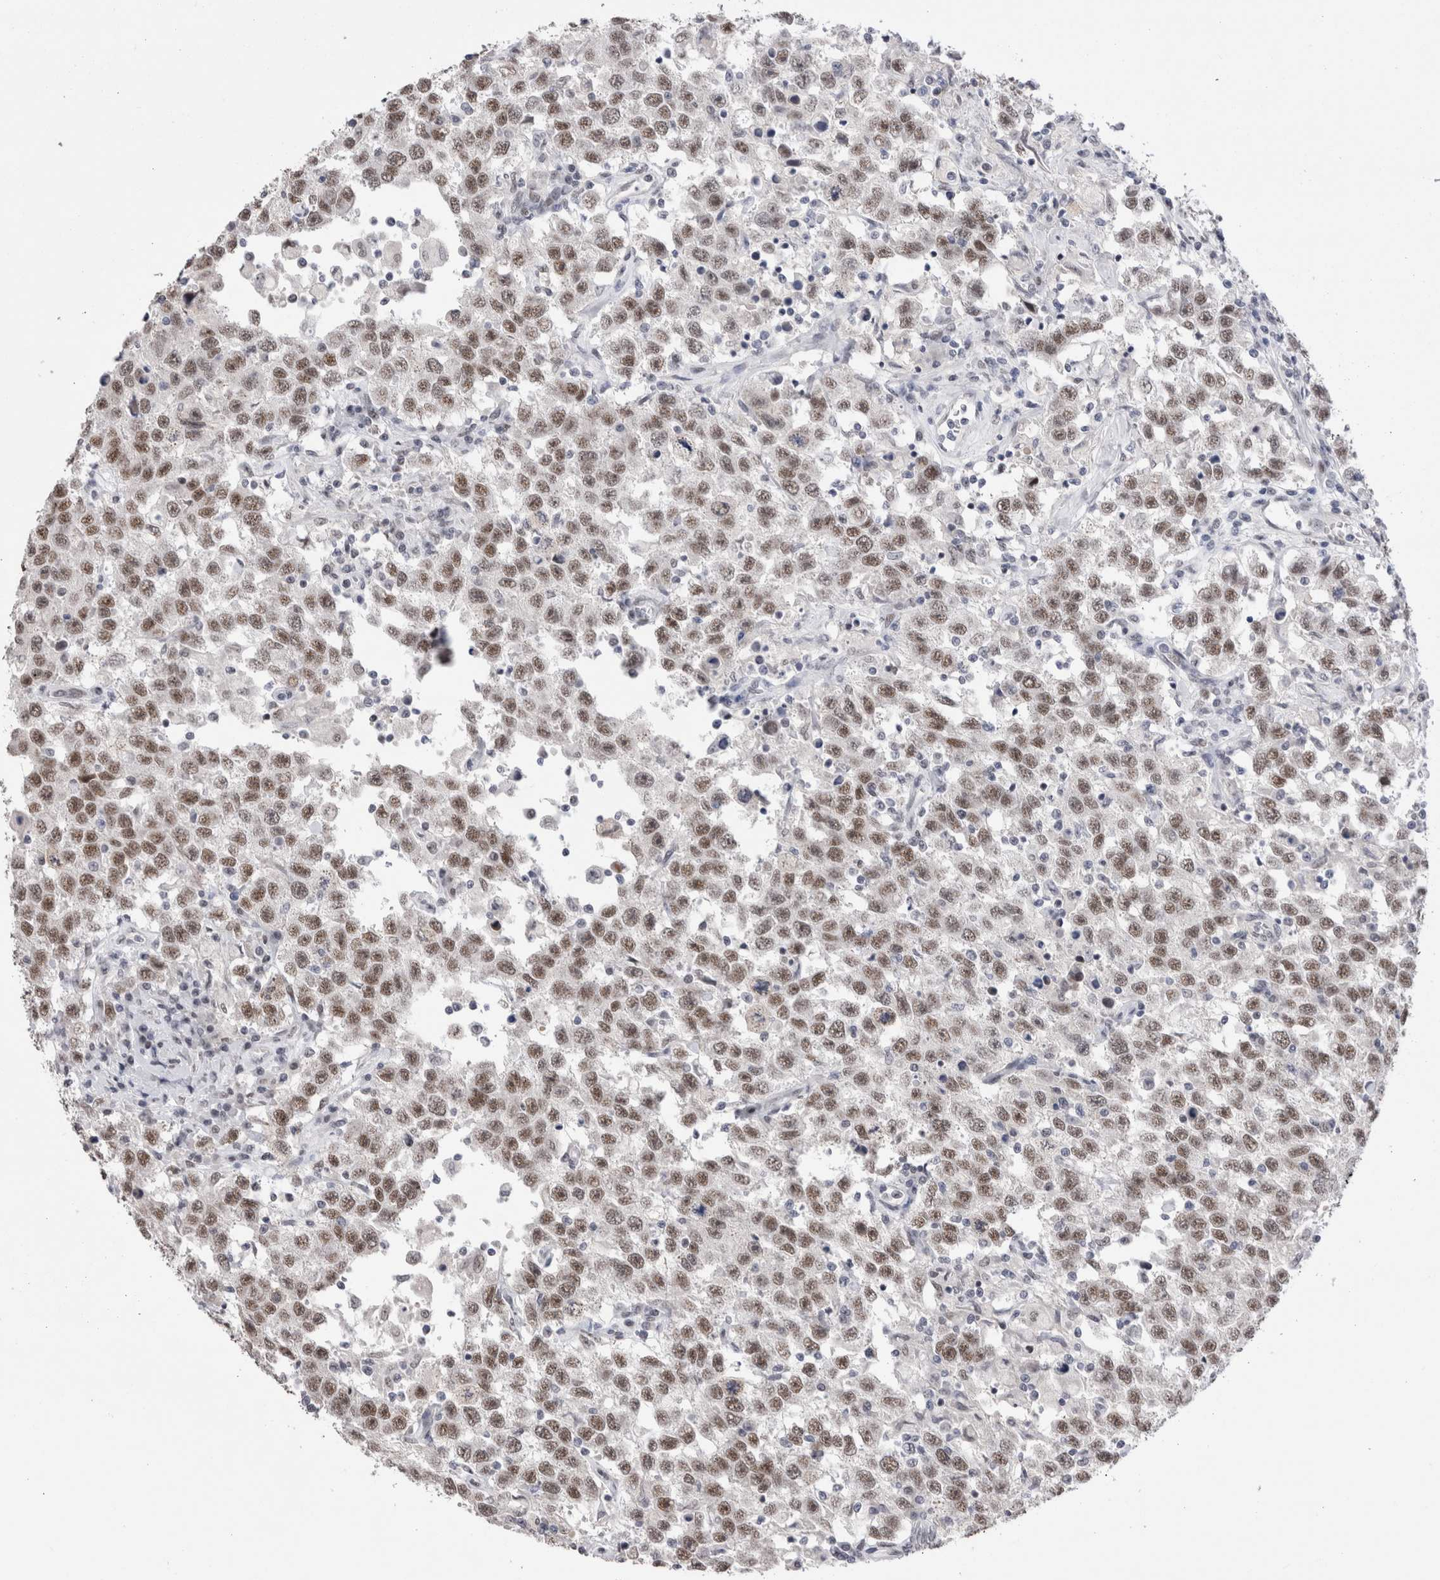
{"staining": {"intensity": "moderate", "quantity": ">75%", "location": "nuclear"}, "tissue": "testis cancer", "cell_type": "Tumor cells", "image_type": "cancer", "snomed": [{"axis": "morphology", "description": "Seminoma, NOS"}, {"axis": "topography", "description": "Testis"}], "caption": "Immunohistochemistry staining of seminoma (testis), which reveals medium levels of moderate nuclear staining in about >75% of tumor cells indicating moderate nuclear protein staining. The staining was performed using DAB (brown) for protein detection and nuclei were counterstained in hematoxylin (blue).", "gene": "RBM6", "patient": {"sex": "male", "age": 41}}